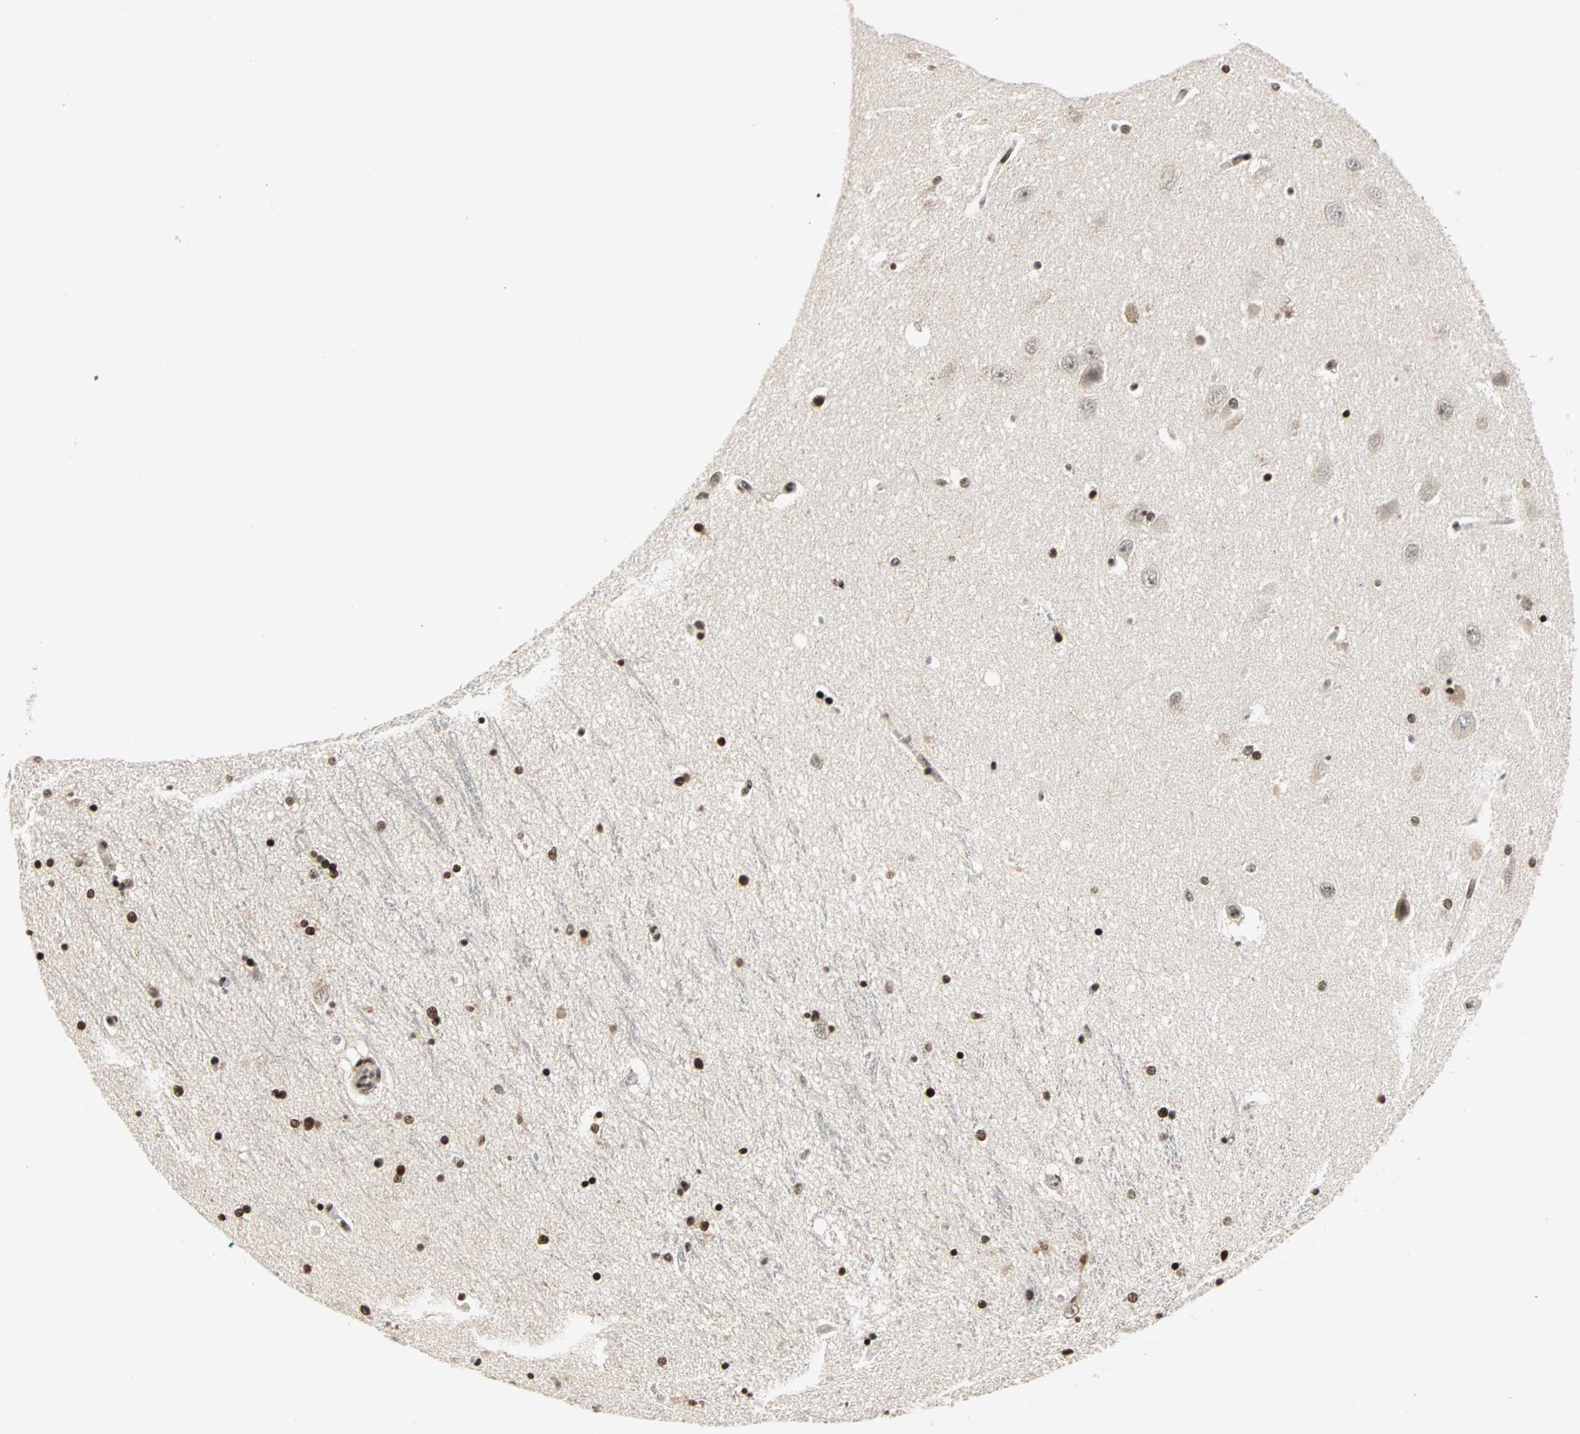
{"staining": {"intensity": "strong", "quantity": ">75%", "location": "nuclear"}, "tissue": "hippocampus", "cell_type": "Glial cells", "image_type": "normal", "snomed": [{"axis": "morphology", "description": "Normal tissue, NOS"}, {"axis": "topography", "description": "Hippocampus"}], "caption": "An immunohistochemistry (IHC) micrograph of unremarkable tissue is shown. Protein staining in brown highlights strong nuclear positivity in hippocampus within glial cells.", "gene": "BLM", "patient": {"sex": "female", "age": 54}}